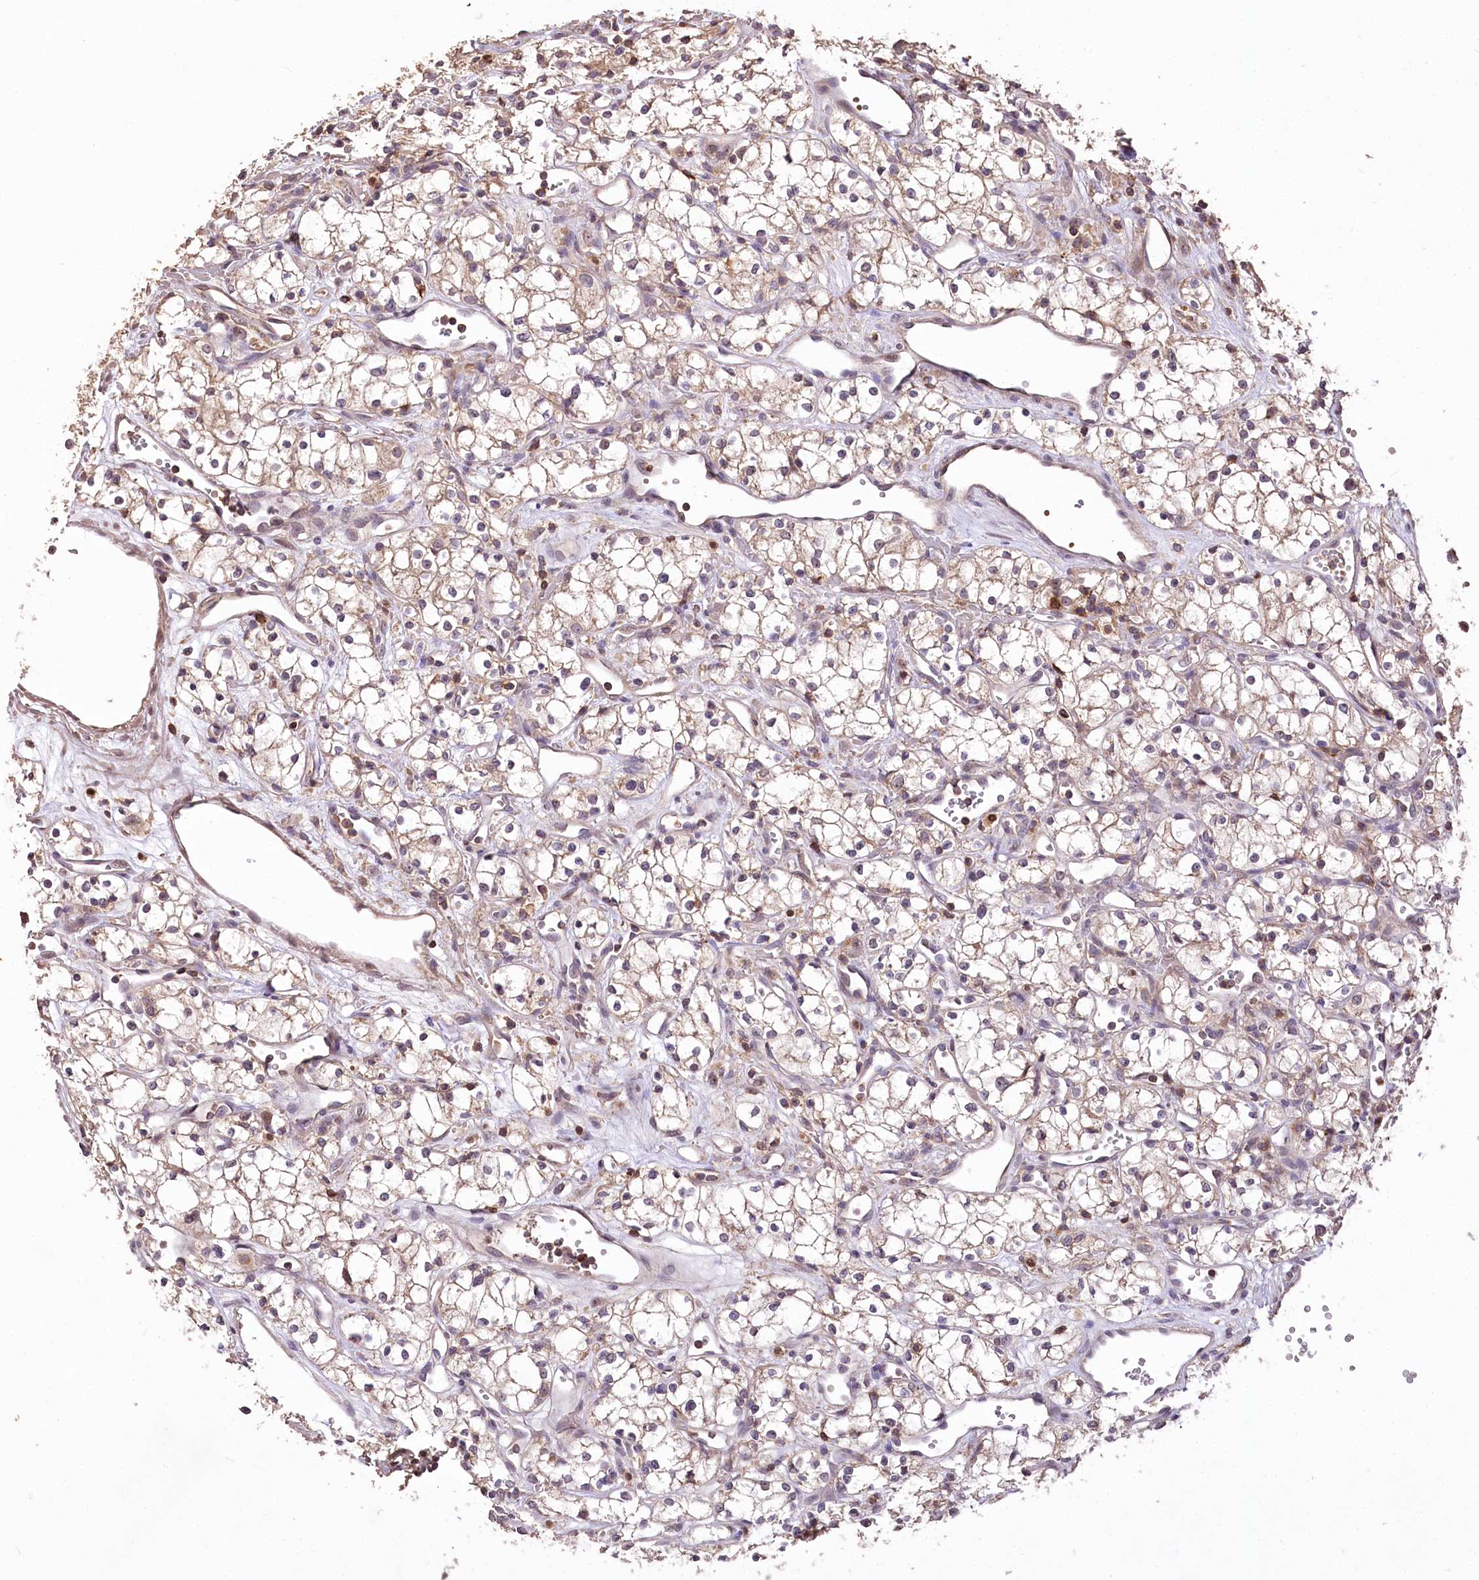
{"staining": {"intensity": "weak", "quantity": "<25%", "location": "cytoplasmic/membranous"}, "tissue": "renal cancer", "cell_type": "Tumor cells", "image_type": "cancer", "snomed": [{"axis": "morphology", "description": "Adenocarcinoma, NOS"}, {"axis": "topography", "description": "Kidney"}], "caption": "Adenocarcinoma (renal) was stained to show a protein in brown. There is no significant expression in tumor cells.", "gene": "SERGEF", "patient": {"sex": "male", "age": 59}}